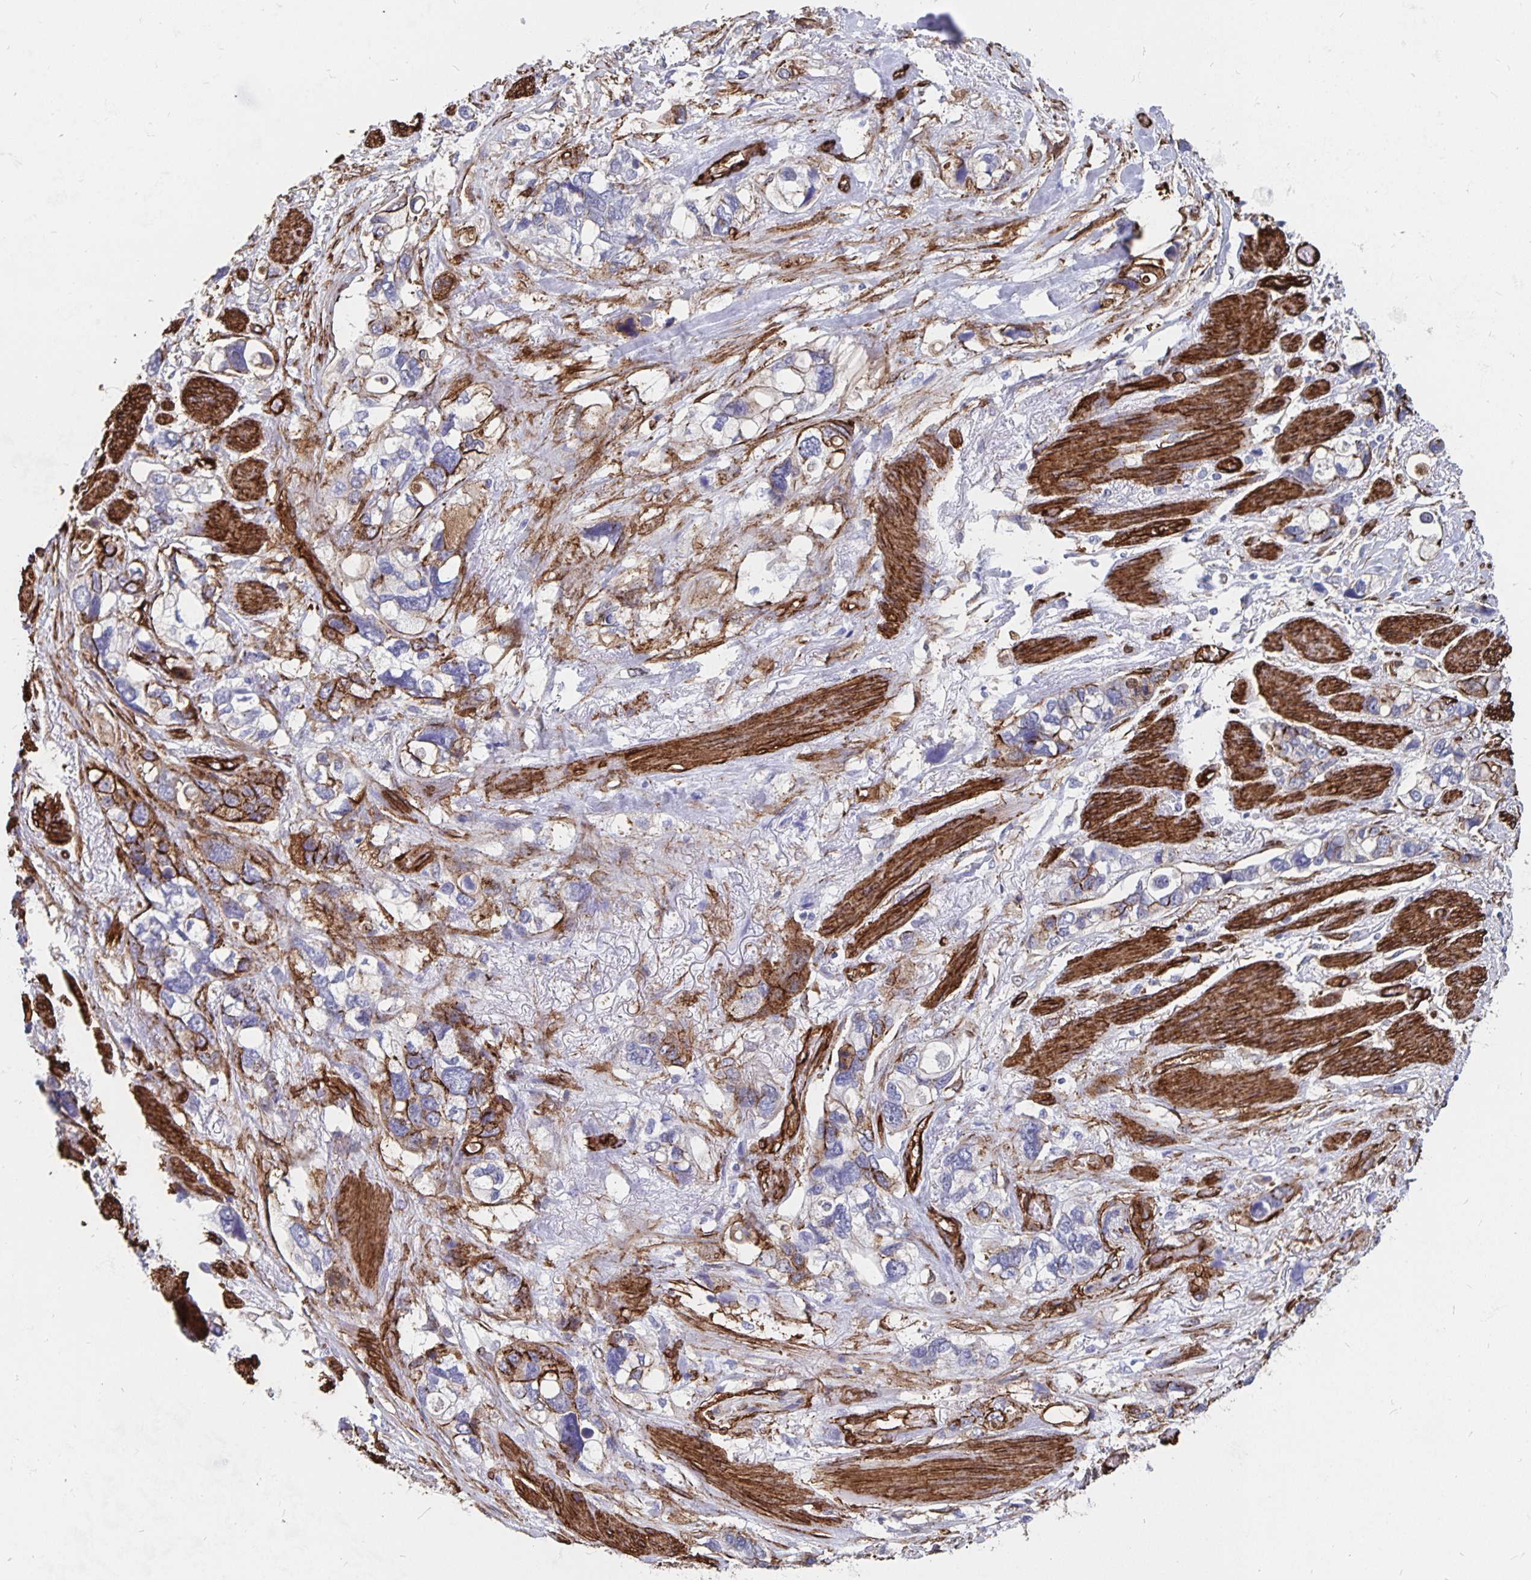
{"staining": {"intensity": "strong", "quantity": "<25%", "location": "cytoplasmic/membranous"}, "tissue": "stomach cancer", "cell_type": "Tumor cells", "image_type": "cancer", "snomed": [{"axis": "morphology", "description": "Adenocarcinoma, NOS"}, {"axis": "topography", "description": "Stomach, upper"}], "caption": "Strong cytoplasmic/membranous positivity for a protein is identified in approximately <25% of tumor cells of stomach cancer (adenocarcinoma) using IHC.", "gene": "DCHS2", "patient": {"sex": "female", "age": 81}}